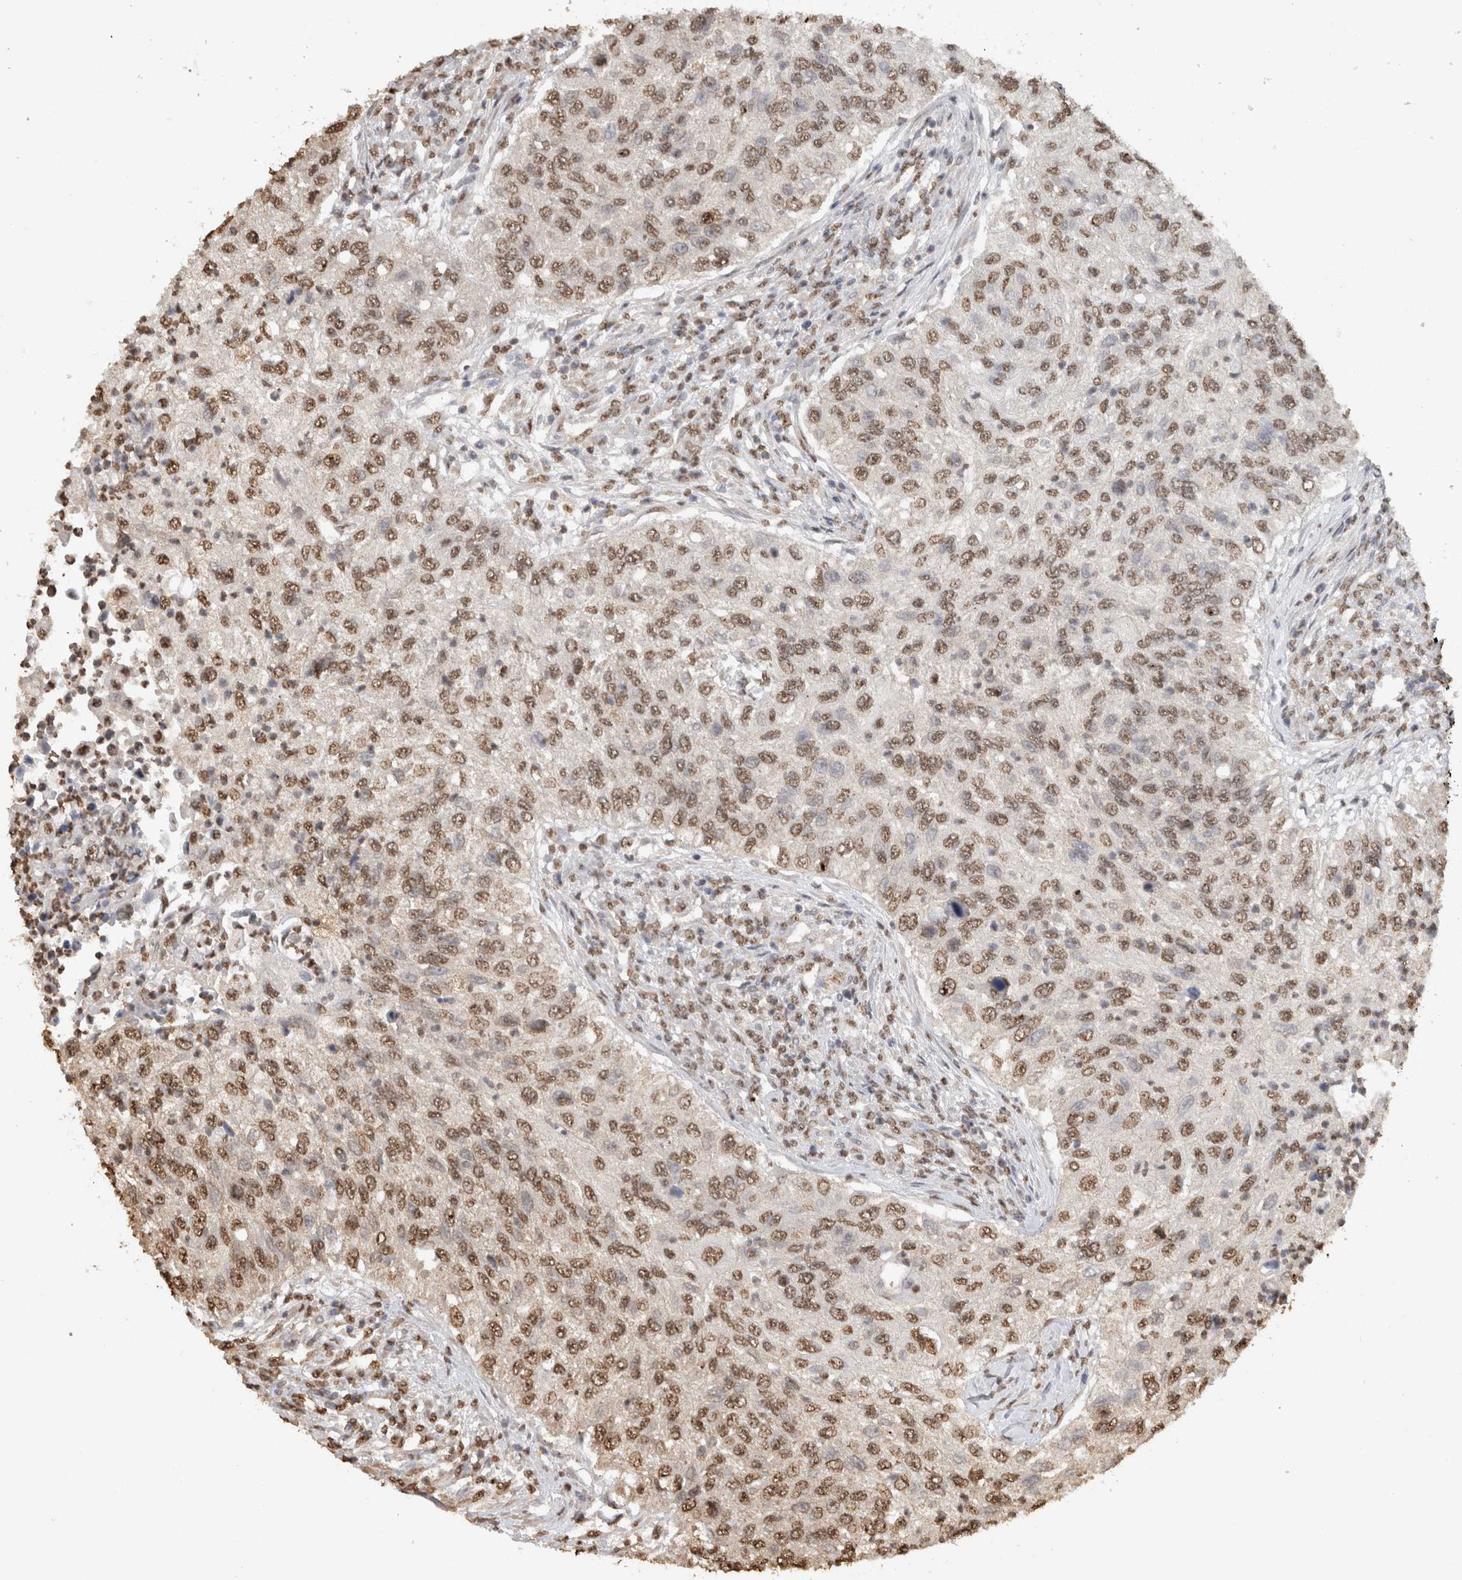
{"staining": {"intensity": "moderate", "quantity": ">75%", "location": "nuclear"}, "tissue": "urothelial cancer", "cell_type": "Tumor cells", "image_type": "cancer", "snomed": [{"axis": "morphology", "description": "Urothelial carcinoma, High grade"}, {"axis": "topography", "description": "Urinary bladder"}], "caption": "Protein staining demonstrates moderate nuclear staining in approximately >75% of tumor cells in urothelial cancer.", "gene": "HAND2", "patient": {"sex": "female", "age": 60}}